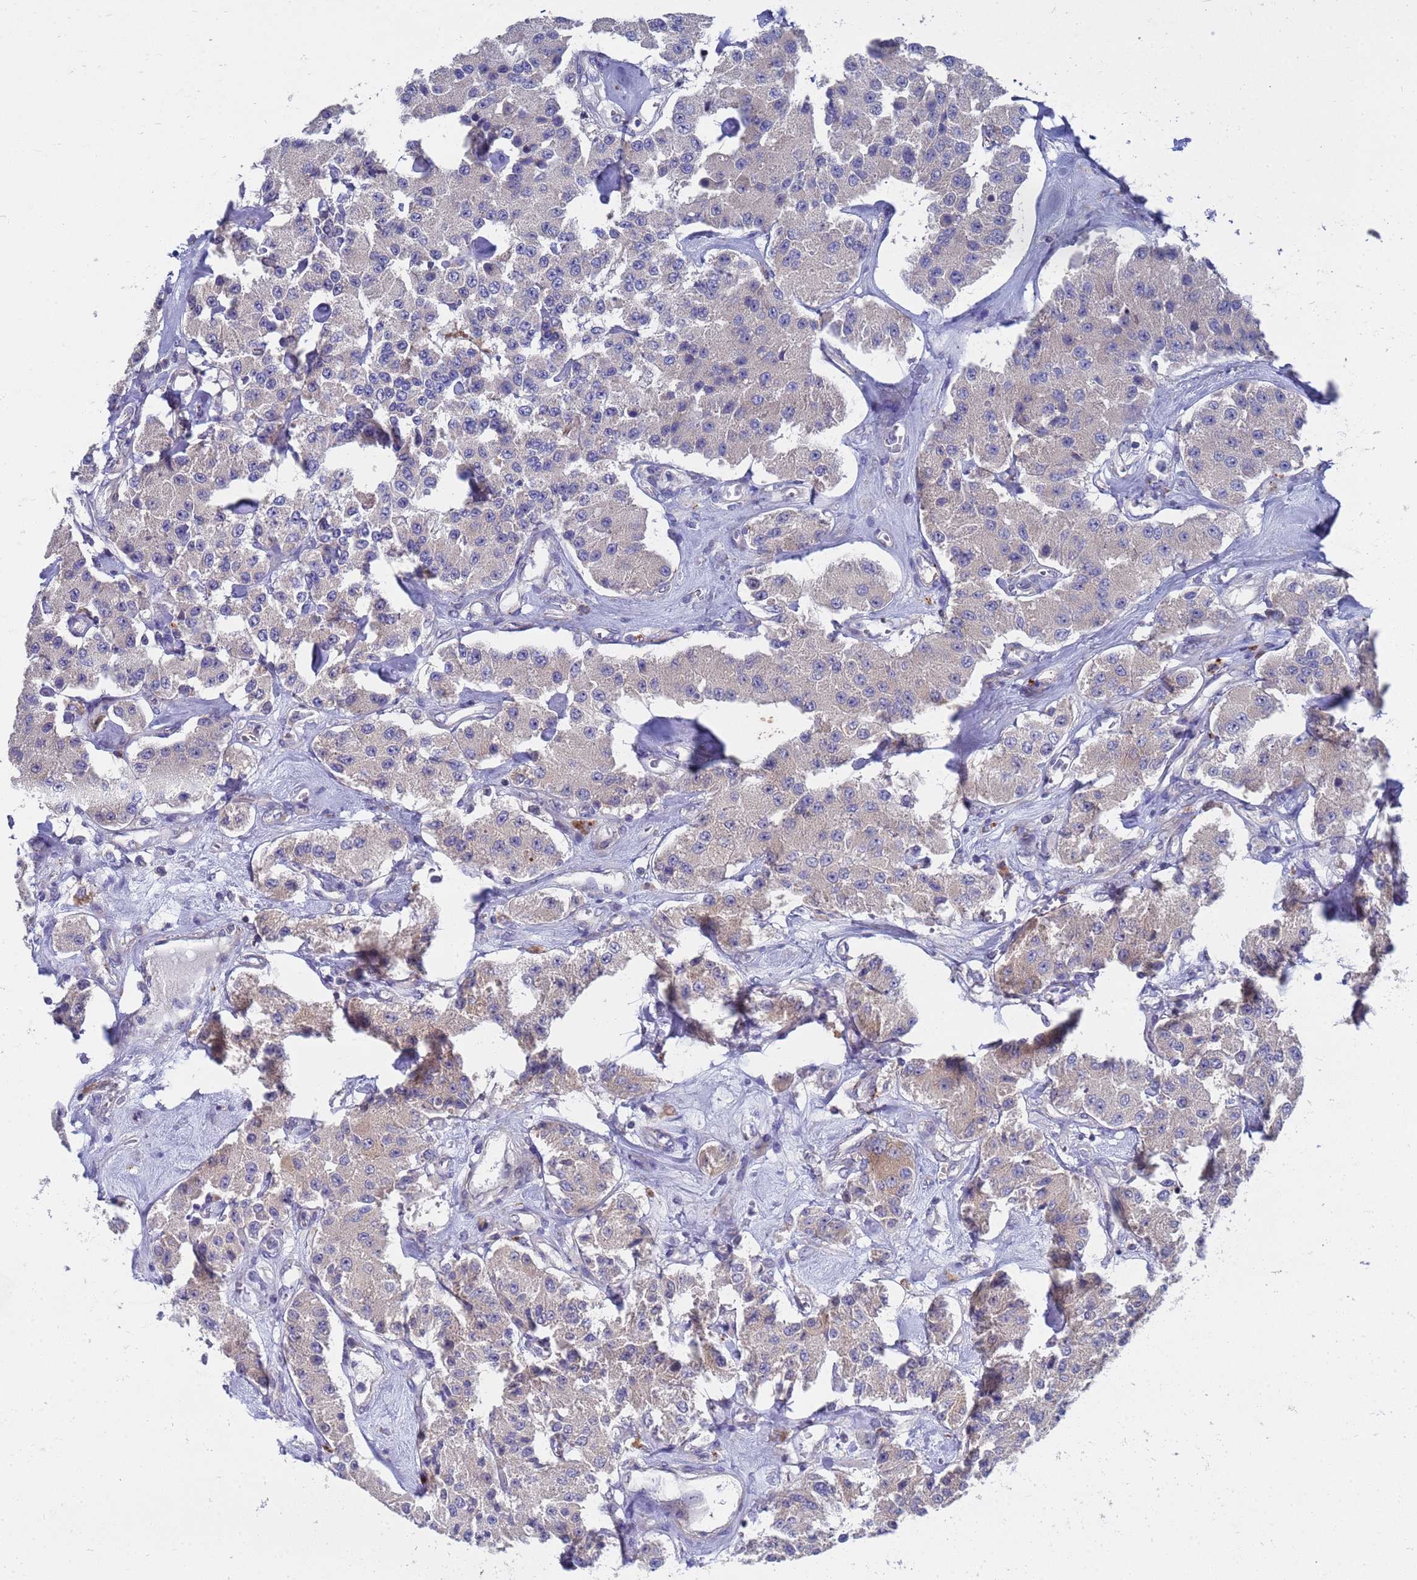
{"staining": {"intensity": "negative", "quantity": "none", "location": "none"}, "tissue": "carcinoid", "cell_type": "Tumor cells", "image_type": "cancer", "snomed": [{"axis": "morphology", "description": "Carcinoid, malignant, NOS"}, {"axis": "topography", "description": "Pancreas"}], "caption": "Carcinoid (malignant) stained for a protein using immunohistochemistry displays no positivity tumor cells.", "gene": "ENOSF1", "patient": {"sex": "male", "age": 41}}